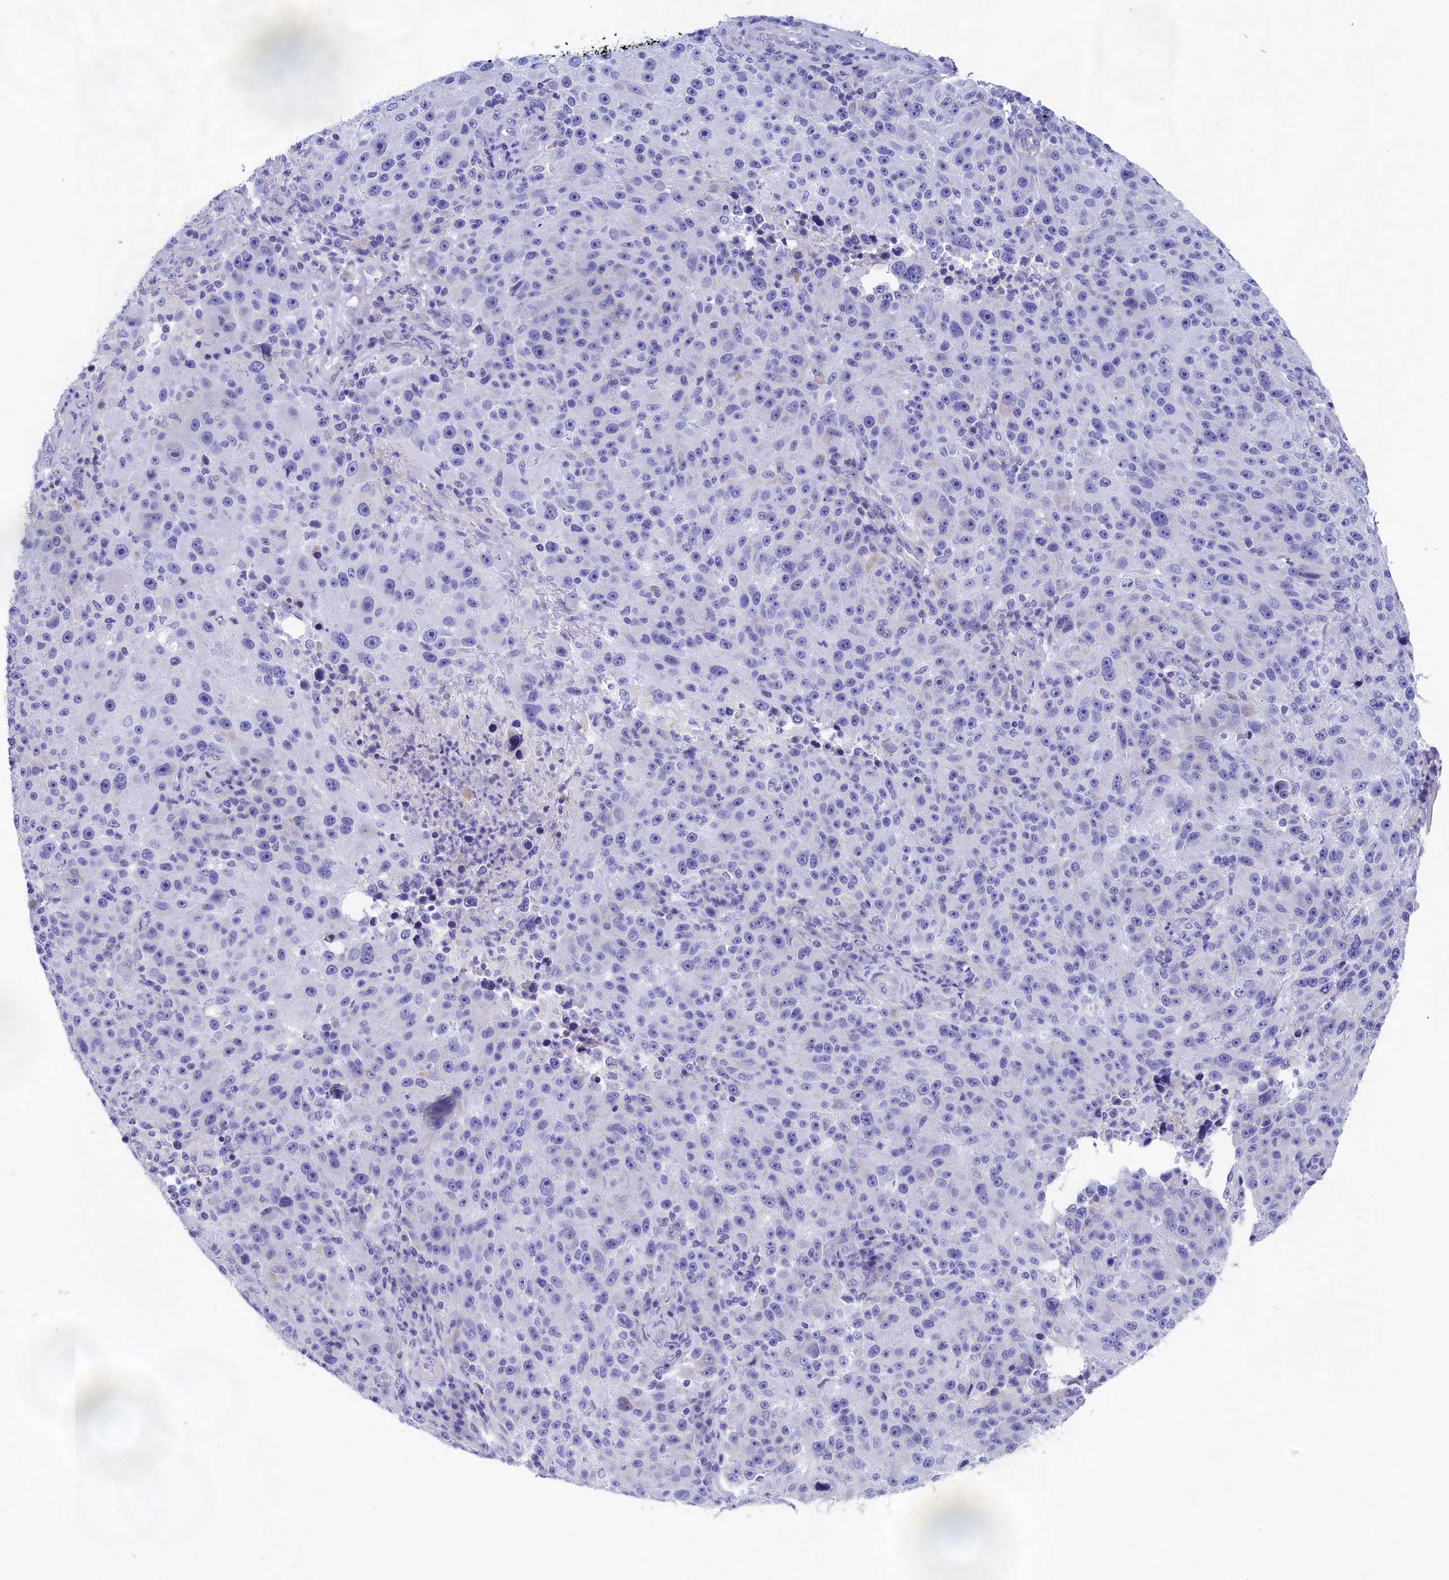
{"staining": {"intensity": "negative", "quantity": "none", "location": "none"}, "tissue": "melanoma", "cell_type": "Tumor cells", "image_type": "cancer", "snomed": [{"axis": "morphology", "description": "Malignant melanoma, NOS"}, {"axis": "topography", "description": "Skin"}], "caption": "This is a photomicrograph of immunohistochemistry (IHC) staining of malignant melanoma, which shows no positivity in tumor cells.", "gene": "PRDM12", "patient": {"sex": "male", "age": 53}}